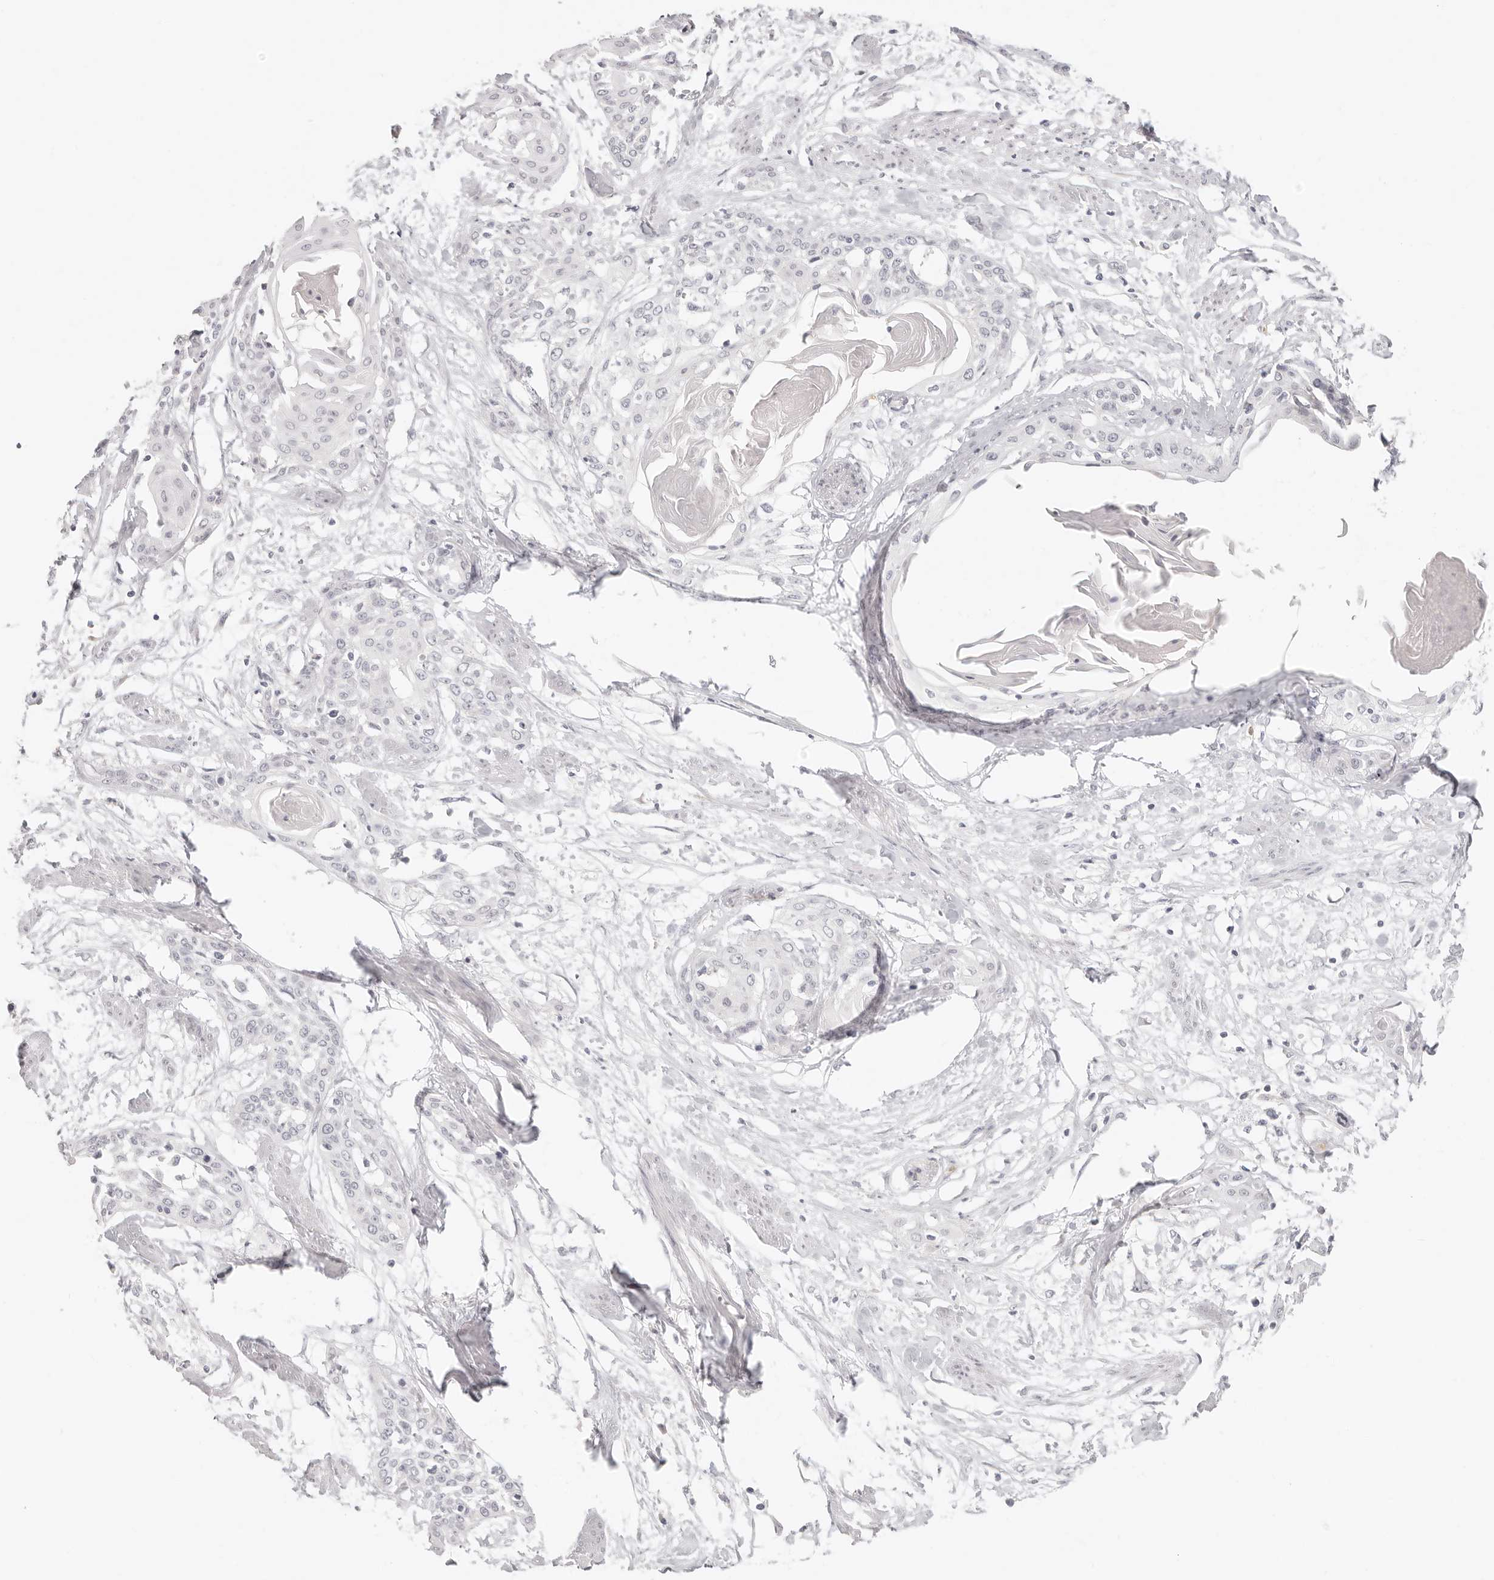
{"staining": {"intensity": "negative", "quantity": "none", "location": "none"}, "tissue": "cervical cancer", "cell_type": "Tumor cells", "image_type": "cancer", "snomed": [{"axis": "morphology", "description": "Squamous cell carcinoma, NOS"}, {"axis": "topography", "description": "Cervix"}], "caption": "An immunohistochemistry (IHC) histopathology image of cervical cancer (squamous cell carcinoma) is shown. There is no staining in tumor cells of cervical cancer (squamous cell carcinoma).", "gene": "ASCL1", "patient": {"sex": "female", "age": 57}}